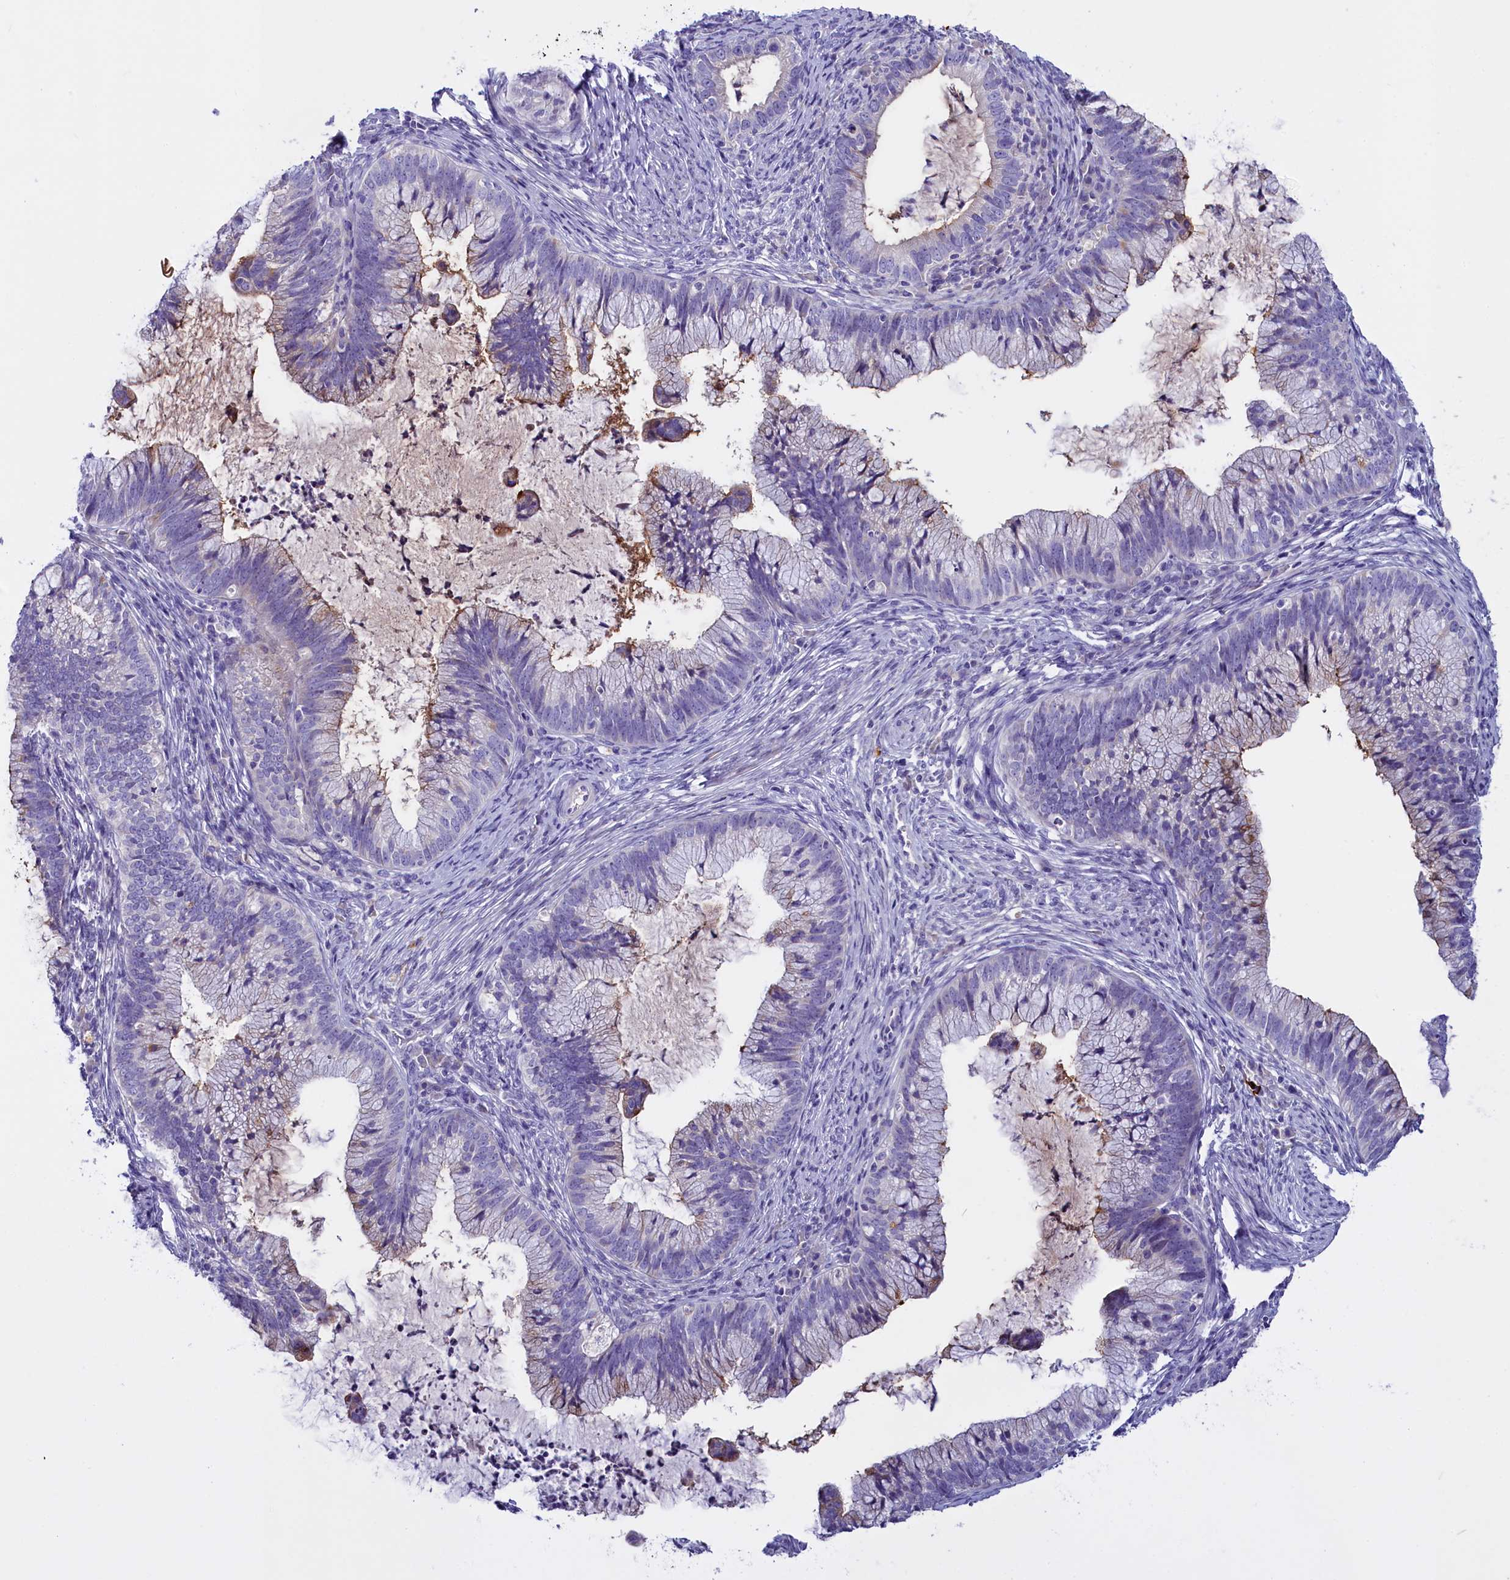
{"staining": {"intensity": "negative", "quantity": "none", "location": "none"}, "tissue": "cervical cancer", "cell_type": "Tumor cells", "image_type": "cancer", "snomed": [{"axis": "morphology", "description": "Adenocarcinoma, NOS"}, {"axis": "topography", "description": "Cervix"}], "caption": "The immunohistochemistry micrograph has no significant staining in tumor cells of cervical cancer tissue.", "gene": "RTTN", "patient": {"sex": "female", "age": 36}}